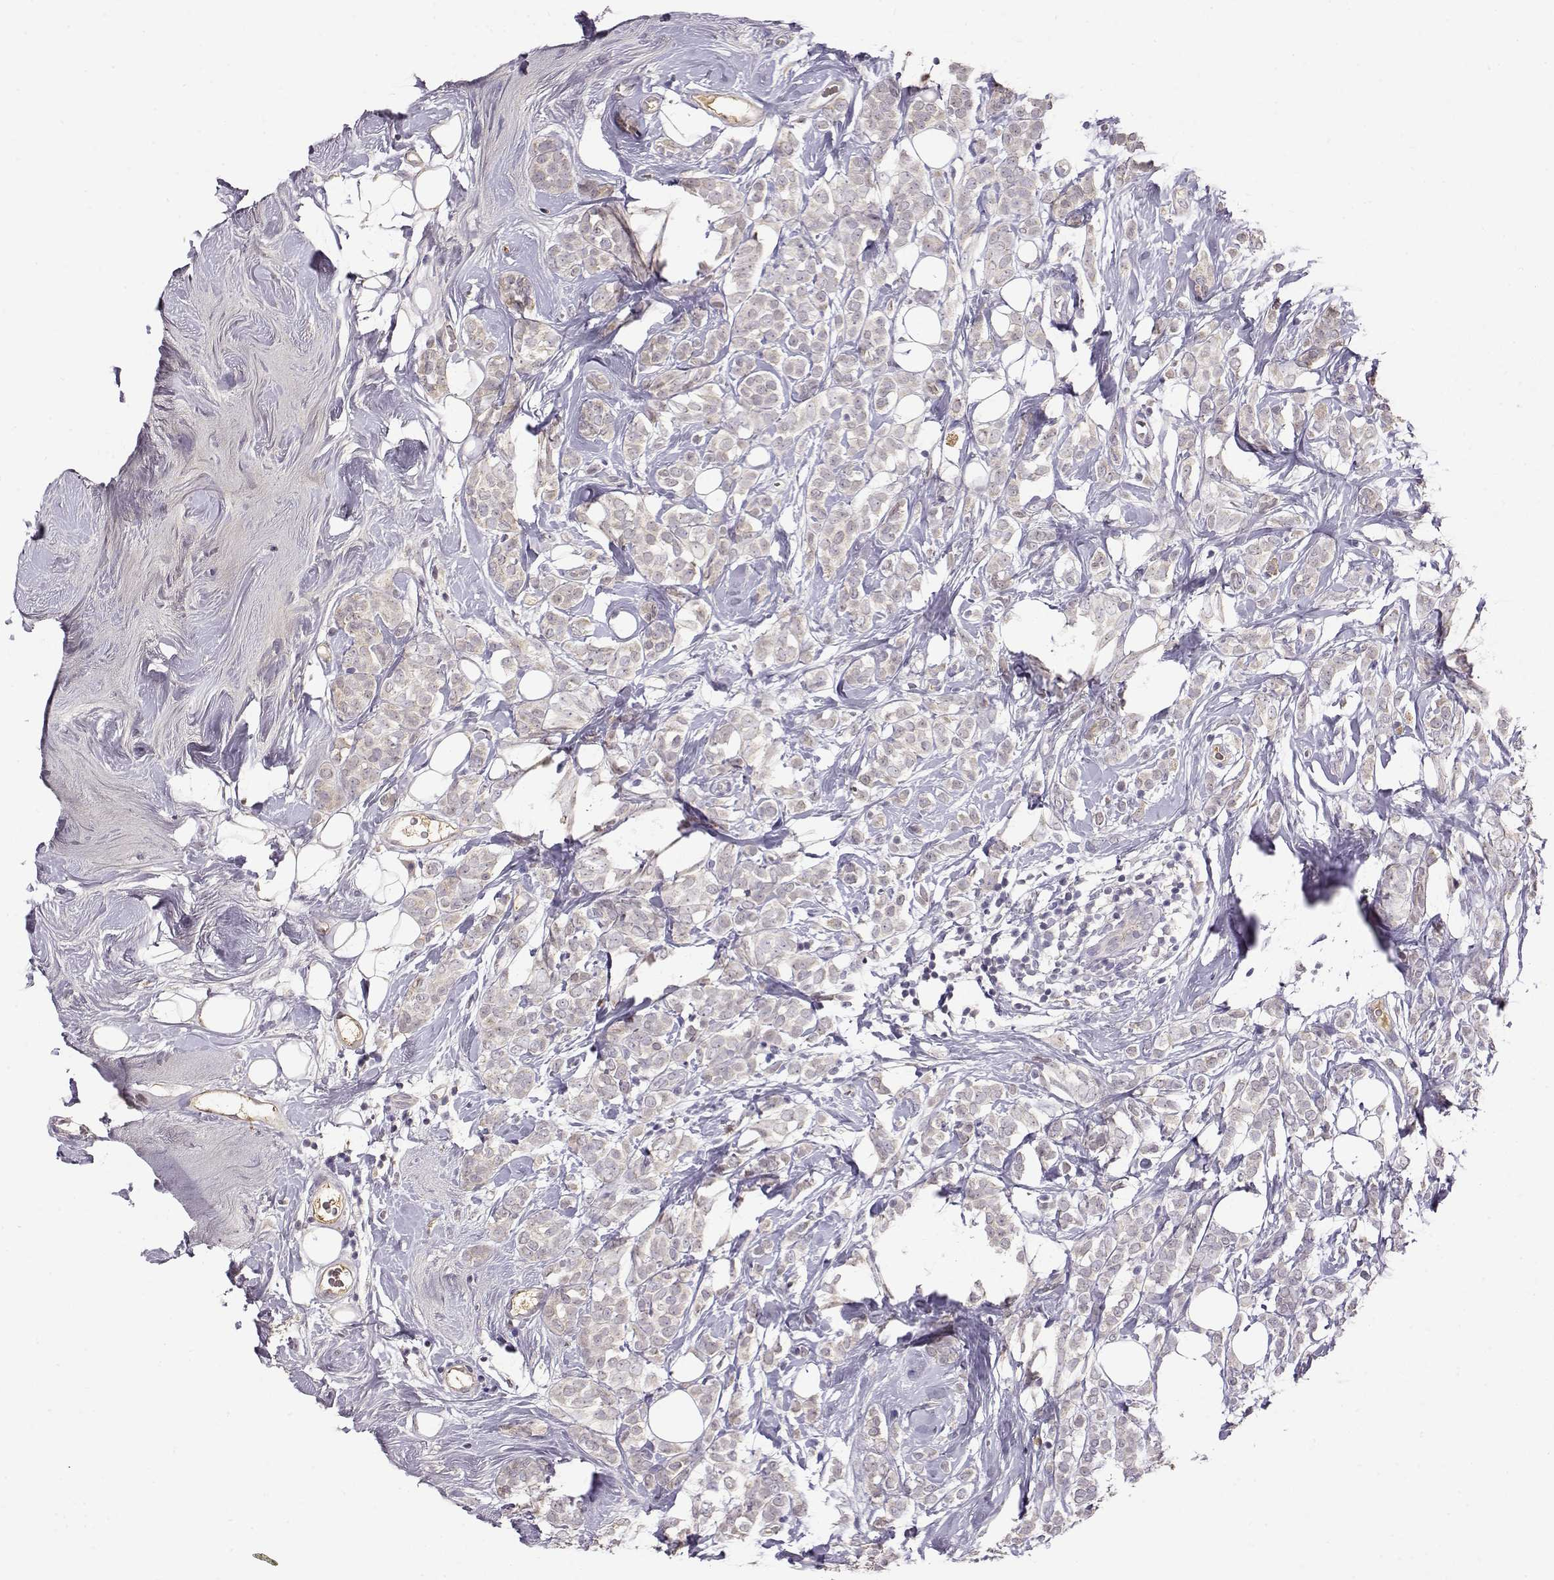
{"staining": {"intensity": "negative", "quantity": "none", "location": "none"}, "tissue": "breast cancer", "cell_type": "Tumor cells", "image_type": "cancer", "snomed": [{"axis": "morphology", "description": "Lobular carcinoma"}, {"axis": "topography", "description": "Breast"}], "caption": "IHC histopathology image of breast lobular carcinoma stained for a protein (brown), which displays no positivity in tumor cells. (Stains: DAB immunohistochemistry with hematoxylin counter stain, Microscopy: brightfield microscopy at high magnification).", "gene": "TACR1", "patient": {"sex": "female", "age": 49}}